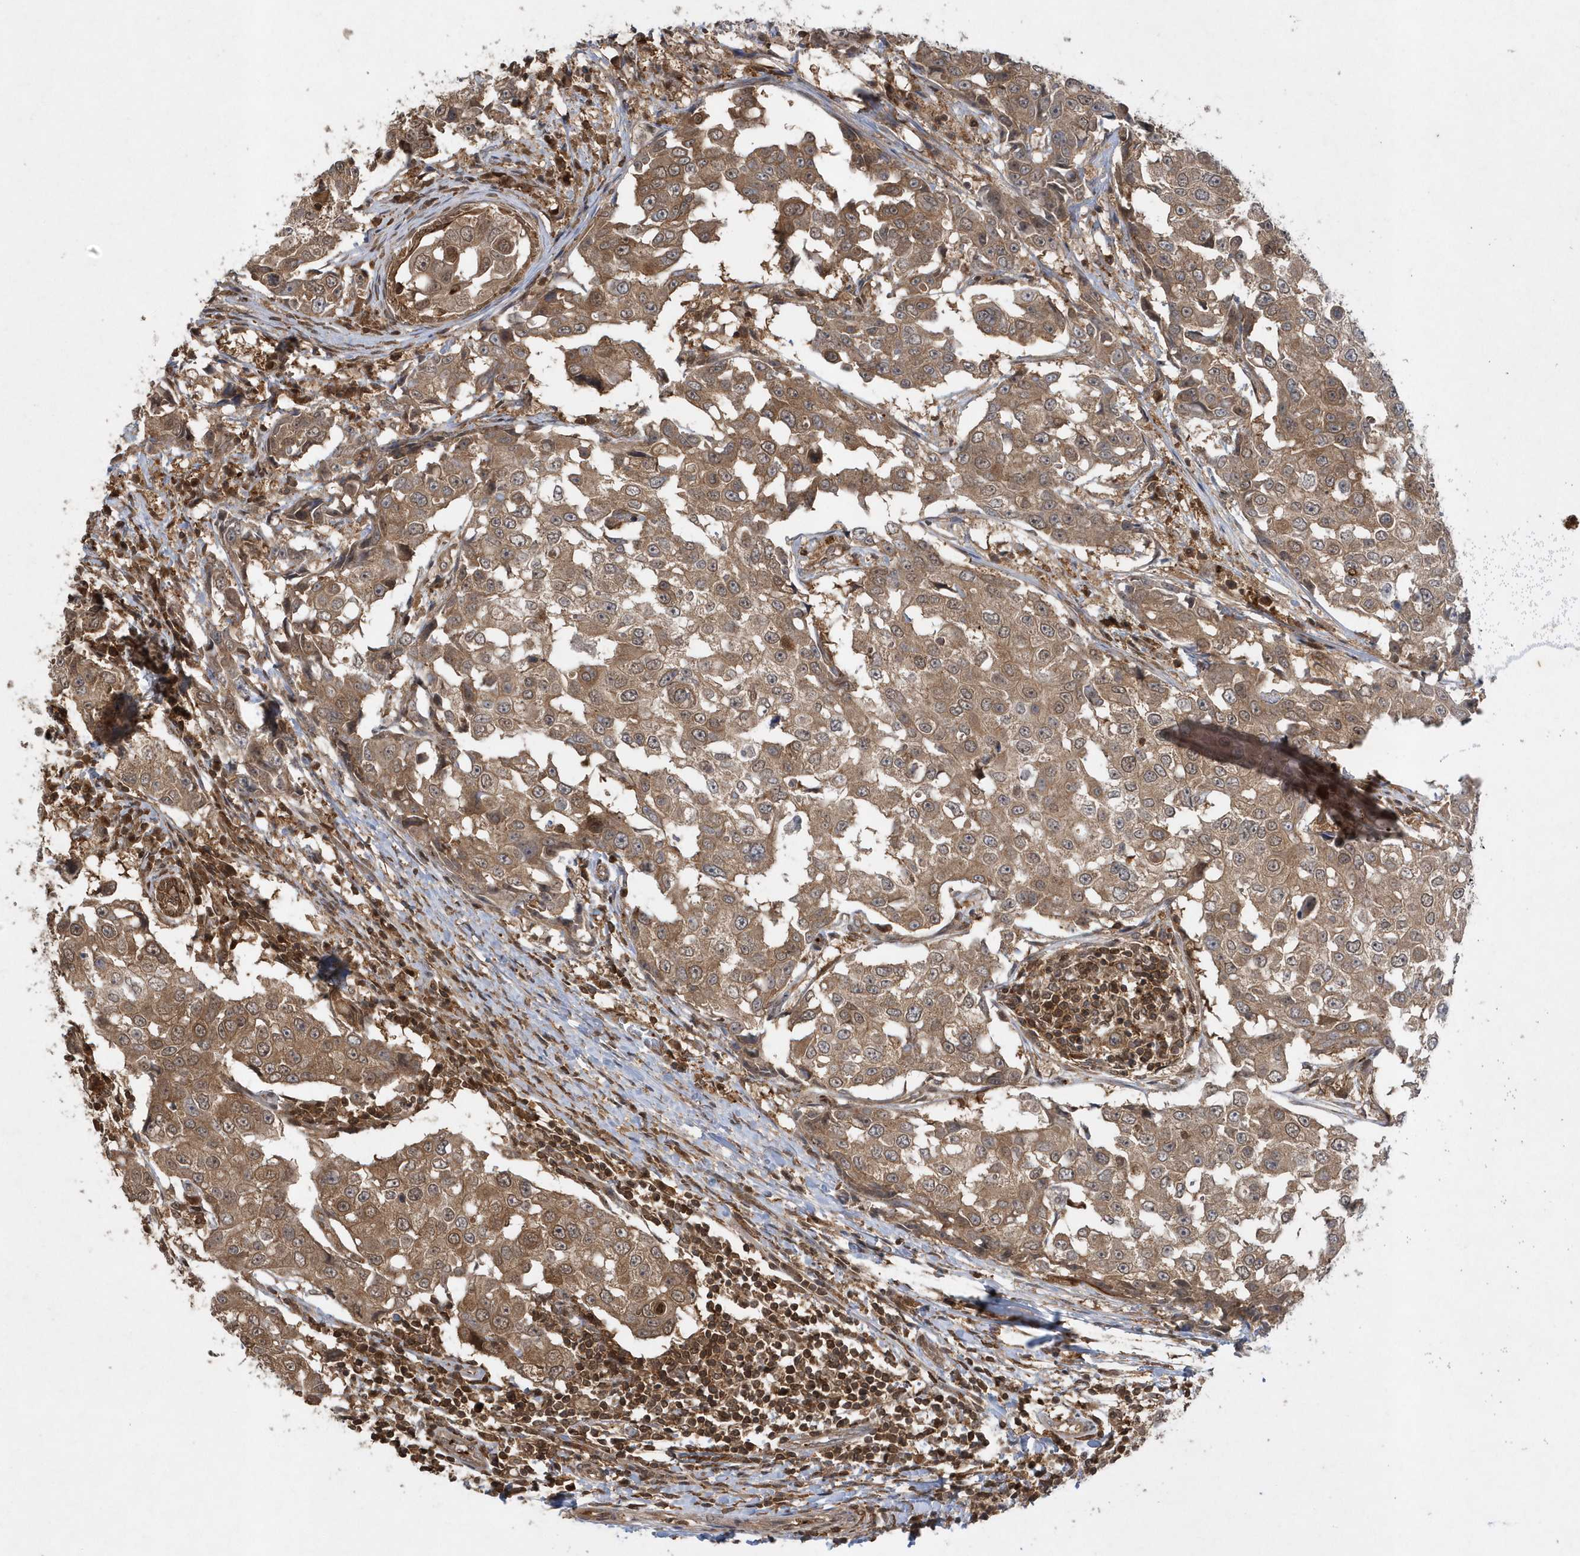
{"staining": {"intensity": "moderate", "quantity": ">75%", "location": "cytoplasmic/membranous"}, "tissue": "breast cancer", "cell_type": "Tumor cells", "image_type": "cancer", "snomed": [{"axis": "morphology", "description": "Duct carcinoma"}, {"axis": "topography", "description": "Breast"}], "caption": "Approximately >75% of tumor cells in breast cancer display moderate cytoplasmic/membranous protein positivity as visualized by brown immunohistochemical staining.", "gene": "ACYP1", "patient": {"sex": "female", "age": 27}}